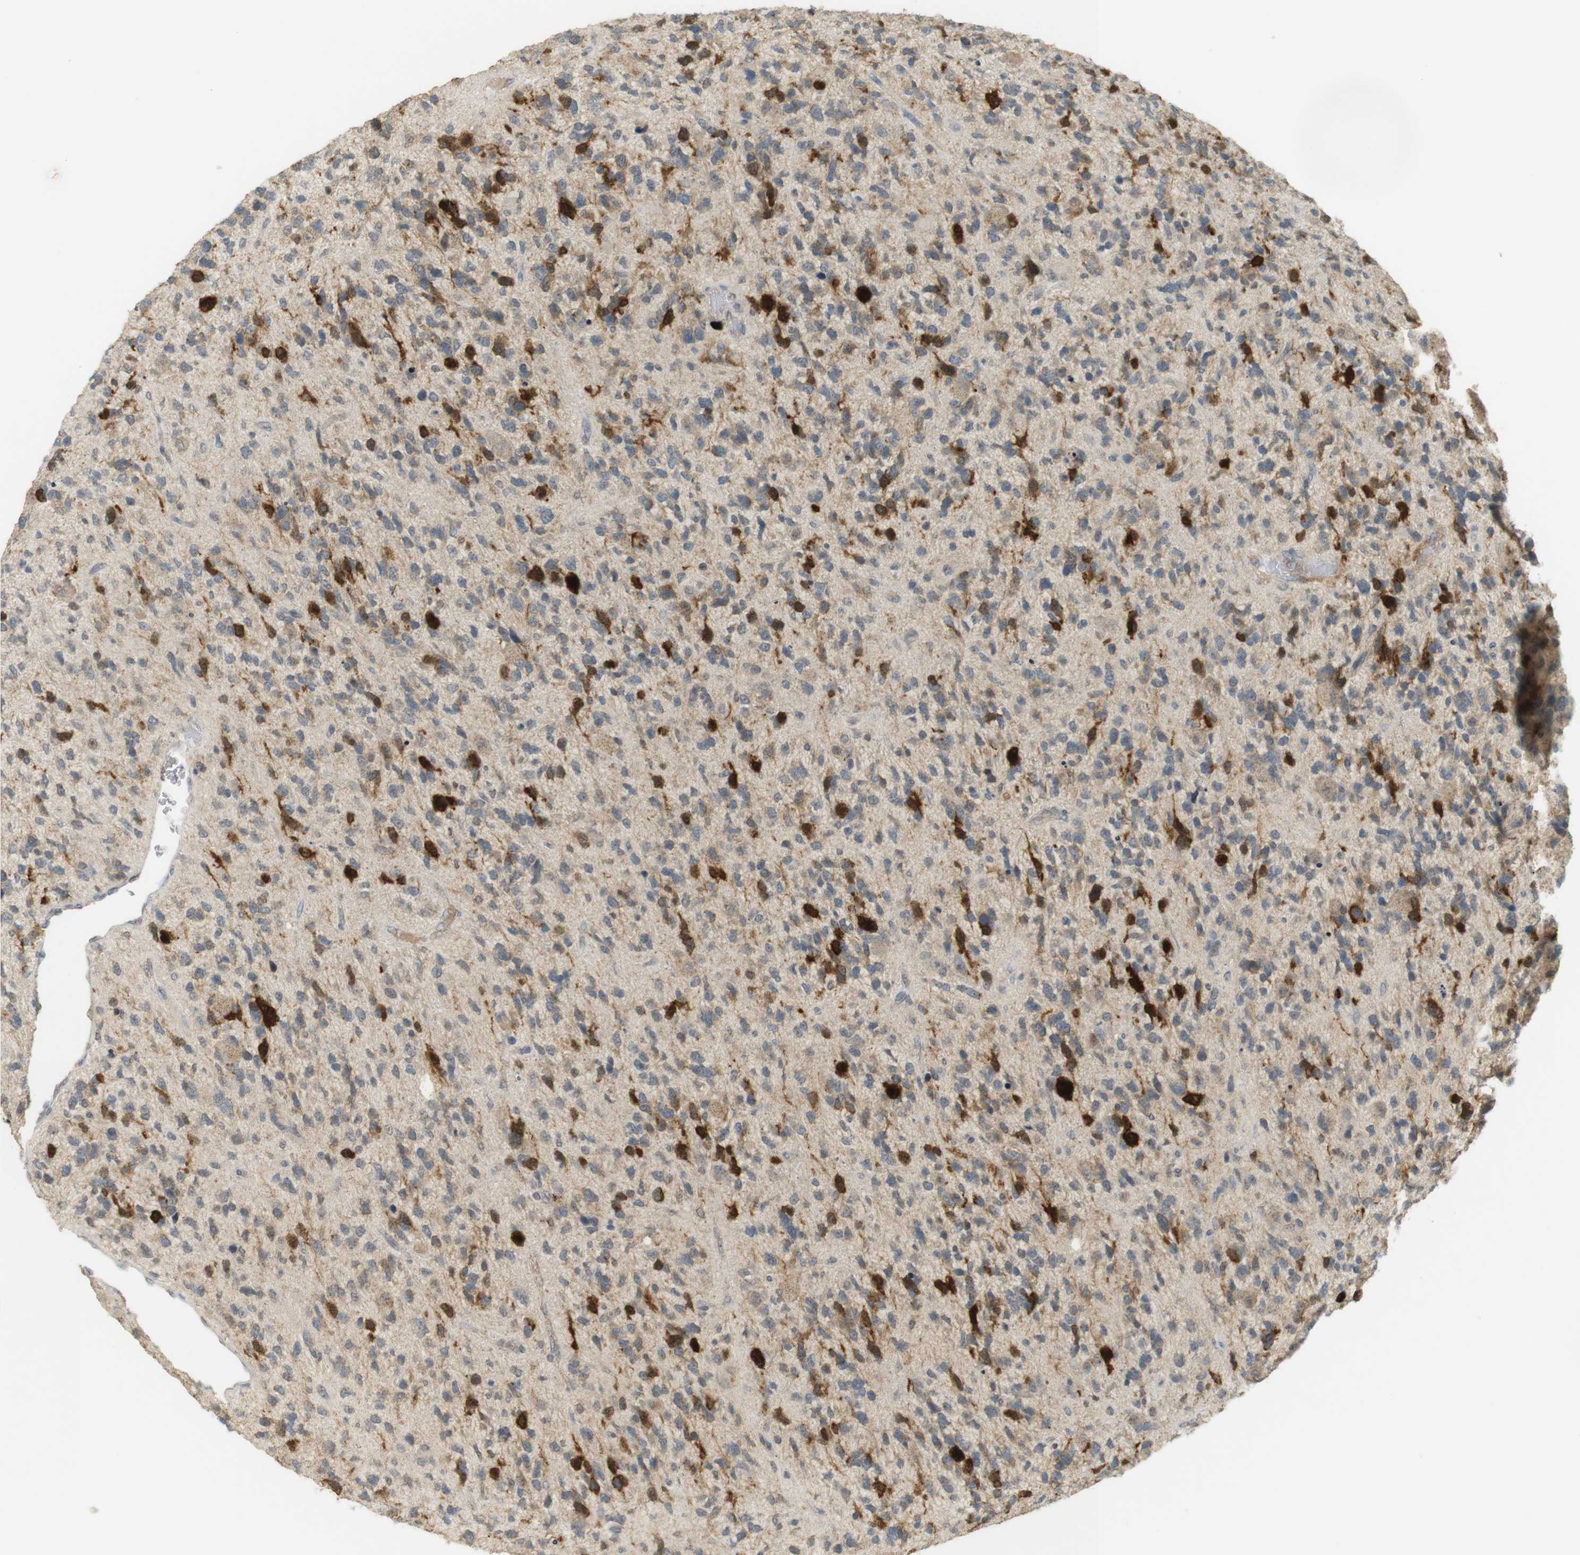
{"staining": {"intensity": "strong", "quantity": "<25%", "location": "cytoplasmic/membranous"}, "tissue": "glioma", "cell_type": "Tumor cells", "image_type": "cancer", "snomed": [{"axis": "morphology", "description": "Glioma, malignant, High grade"}, {"axis": "topography", "description": "Brain"}], "caption": "DAB (3,3'-diaminobenzidine) immunohistochemical staining of glioma exhibits strong cytoplasmic/membranous protein expression in approximately <25% of tumor cells.", "gene": "TTK", "patient": {"sex": "female", "age": 58}}